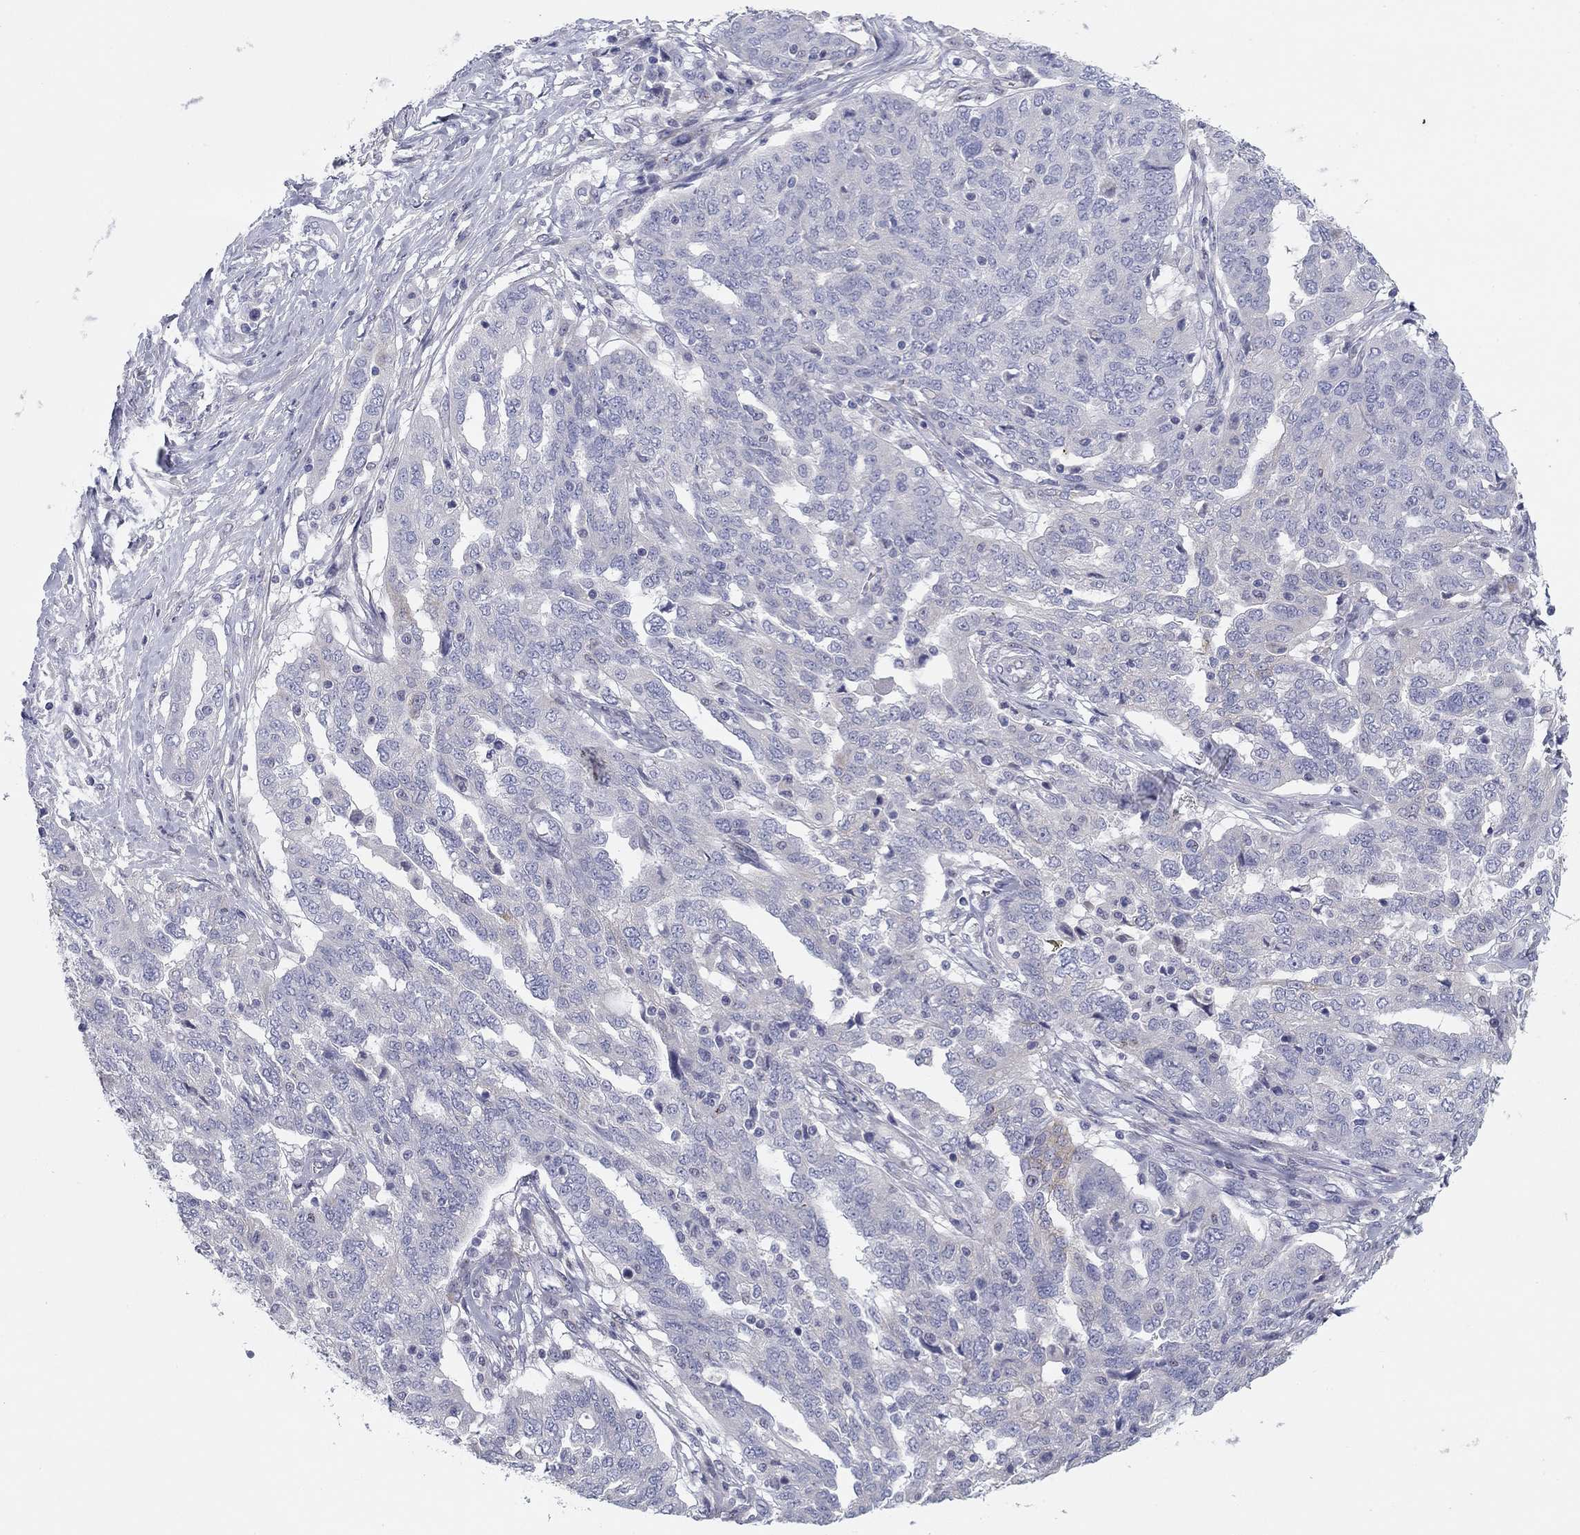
{"staining": {"intensity": "weak", "quantity": "<25%", "location": "cytoplasmic/membranous"}, "tissue": "ovarian cancer", "cell_type": "Tumor cells", "image_type": "cancer", "snomed": [{"axis": "morphology", "description": "Cystadenocarcinoma, serous, NOS"}, {"axis": "topography", "description": "Ovary"}], "caption": "Ovarian serous cystadenocarcinoma was stained to show a protein in brown. There is no significant staining in tumor cells.", "gene": "SEPTIN3", "patient": {"sex": "female", "age": 67}}